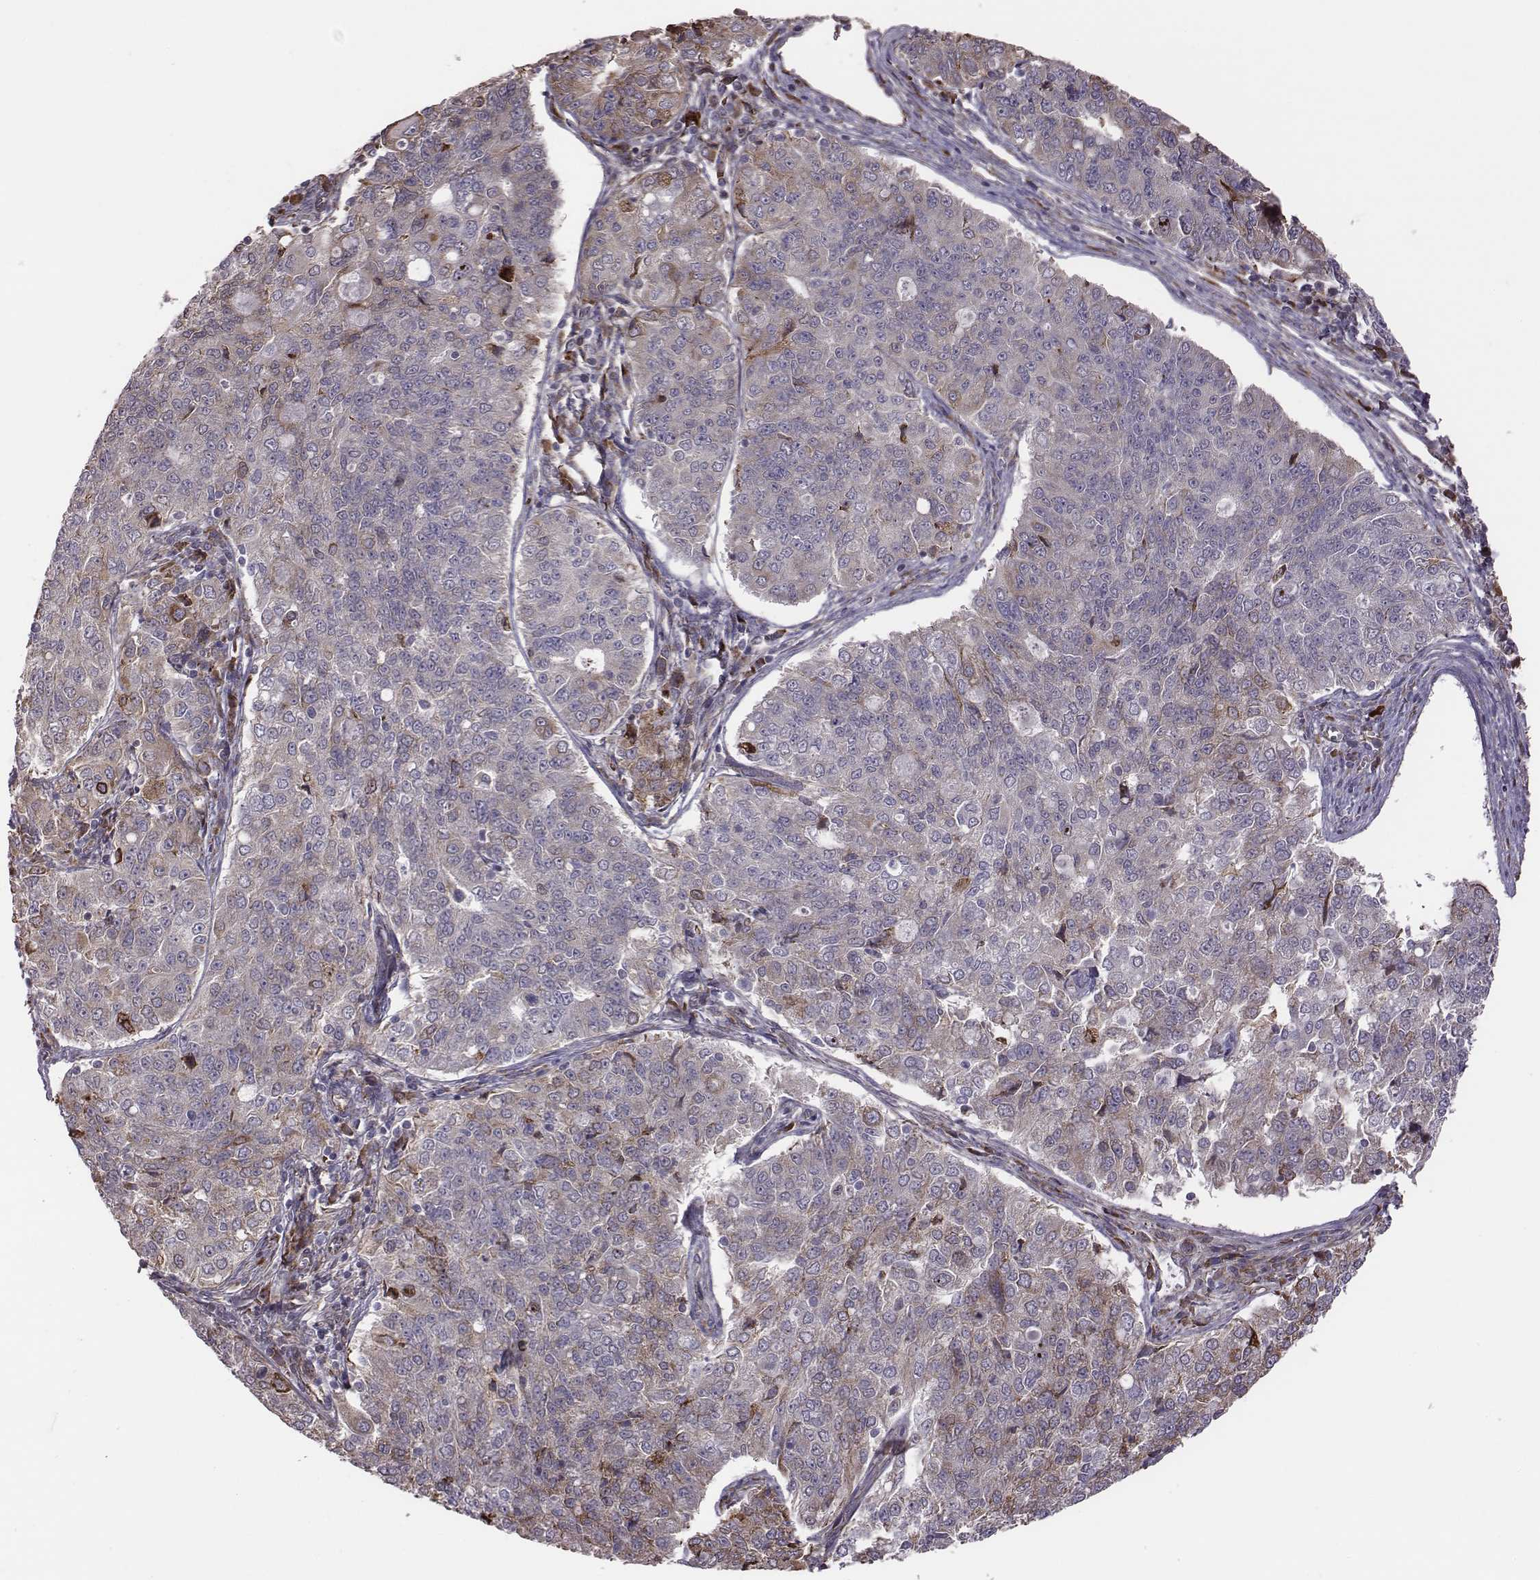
{"staining": {"intensity": "moderate", "quantity": "25%-75%", "location": "cytoplasmic/membranous"}, "tissue": "endometrial cancer", "cell_type": "Tumor cells", "image_type": "cancer", "snomed": [{"axis": "morphology", "description": "Adenocarcinoma, NOS"}, {"axis": "topography", "description": "Endometrium"}], "caption": "Immunohistochemistry staining of endometrial cancer (adenocarcinoma), which exhibits medium levels of moderate cytoplasmic/membranous expression in about 25%-75% of tumor cells indicating moderate cytoplasmic/membranous protein staining. The staining was performed using DAB (brown) for protein detection and nuclei were counterstained in hematoxylin (blue).", "gene": "SELENOI", "patient": {"sex": "female", "age": 43}}